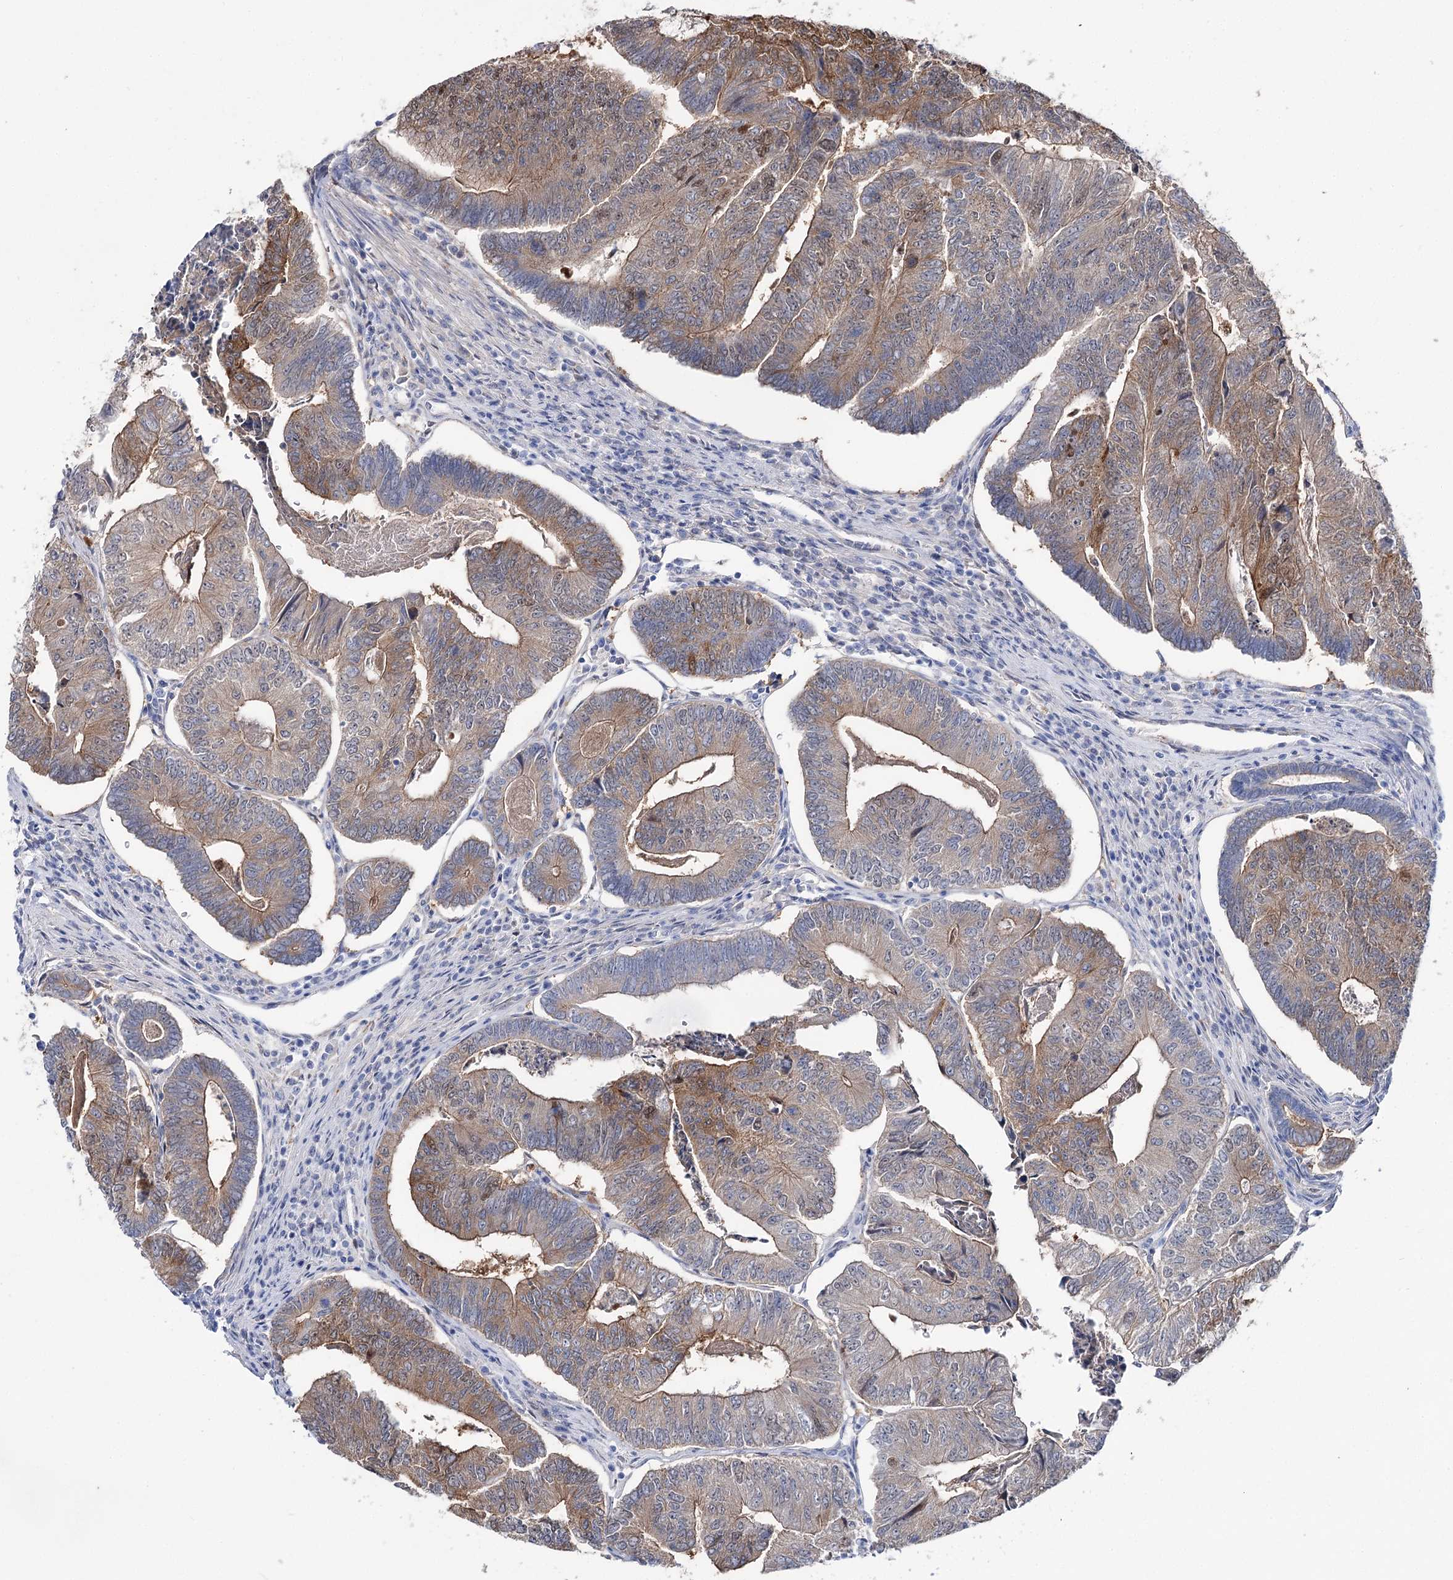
{"staining": {"intensity": "moderate", "quantity": "25%-75%", "location": "cytoplasmic/membranous"}, "tissue": "colorectal cancer", "cell_type": "Tumor cells", "image_type": "cancer", "snomed": [{"axis": "morphology", "description": "Adenocarcinoma, NOS"}, {"axis": "topography", "description": "Colon"}], "caption": "Immunohistochemical staining of human colorectal adenocarcinoma shows medium levels of moderate cytoplasmic/membranous expression in approximately 25%-75% of tumor cells. (DAB = brown stain, brightfield microscopy at high magnification).", "gene": "UGDH", "patient": {"sex": "female", "age": 67}}